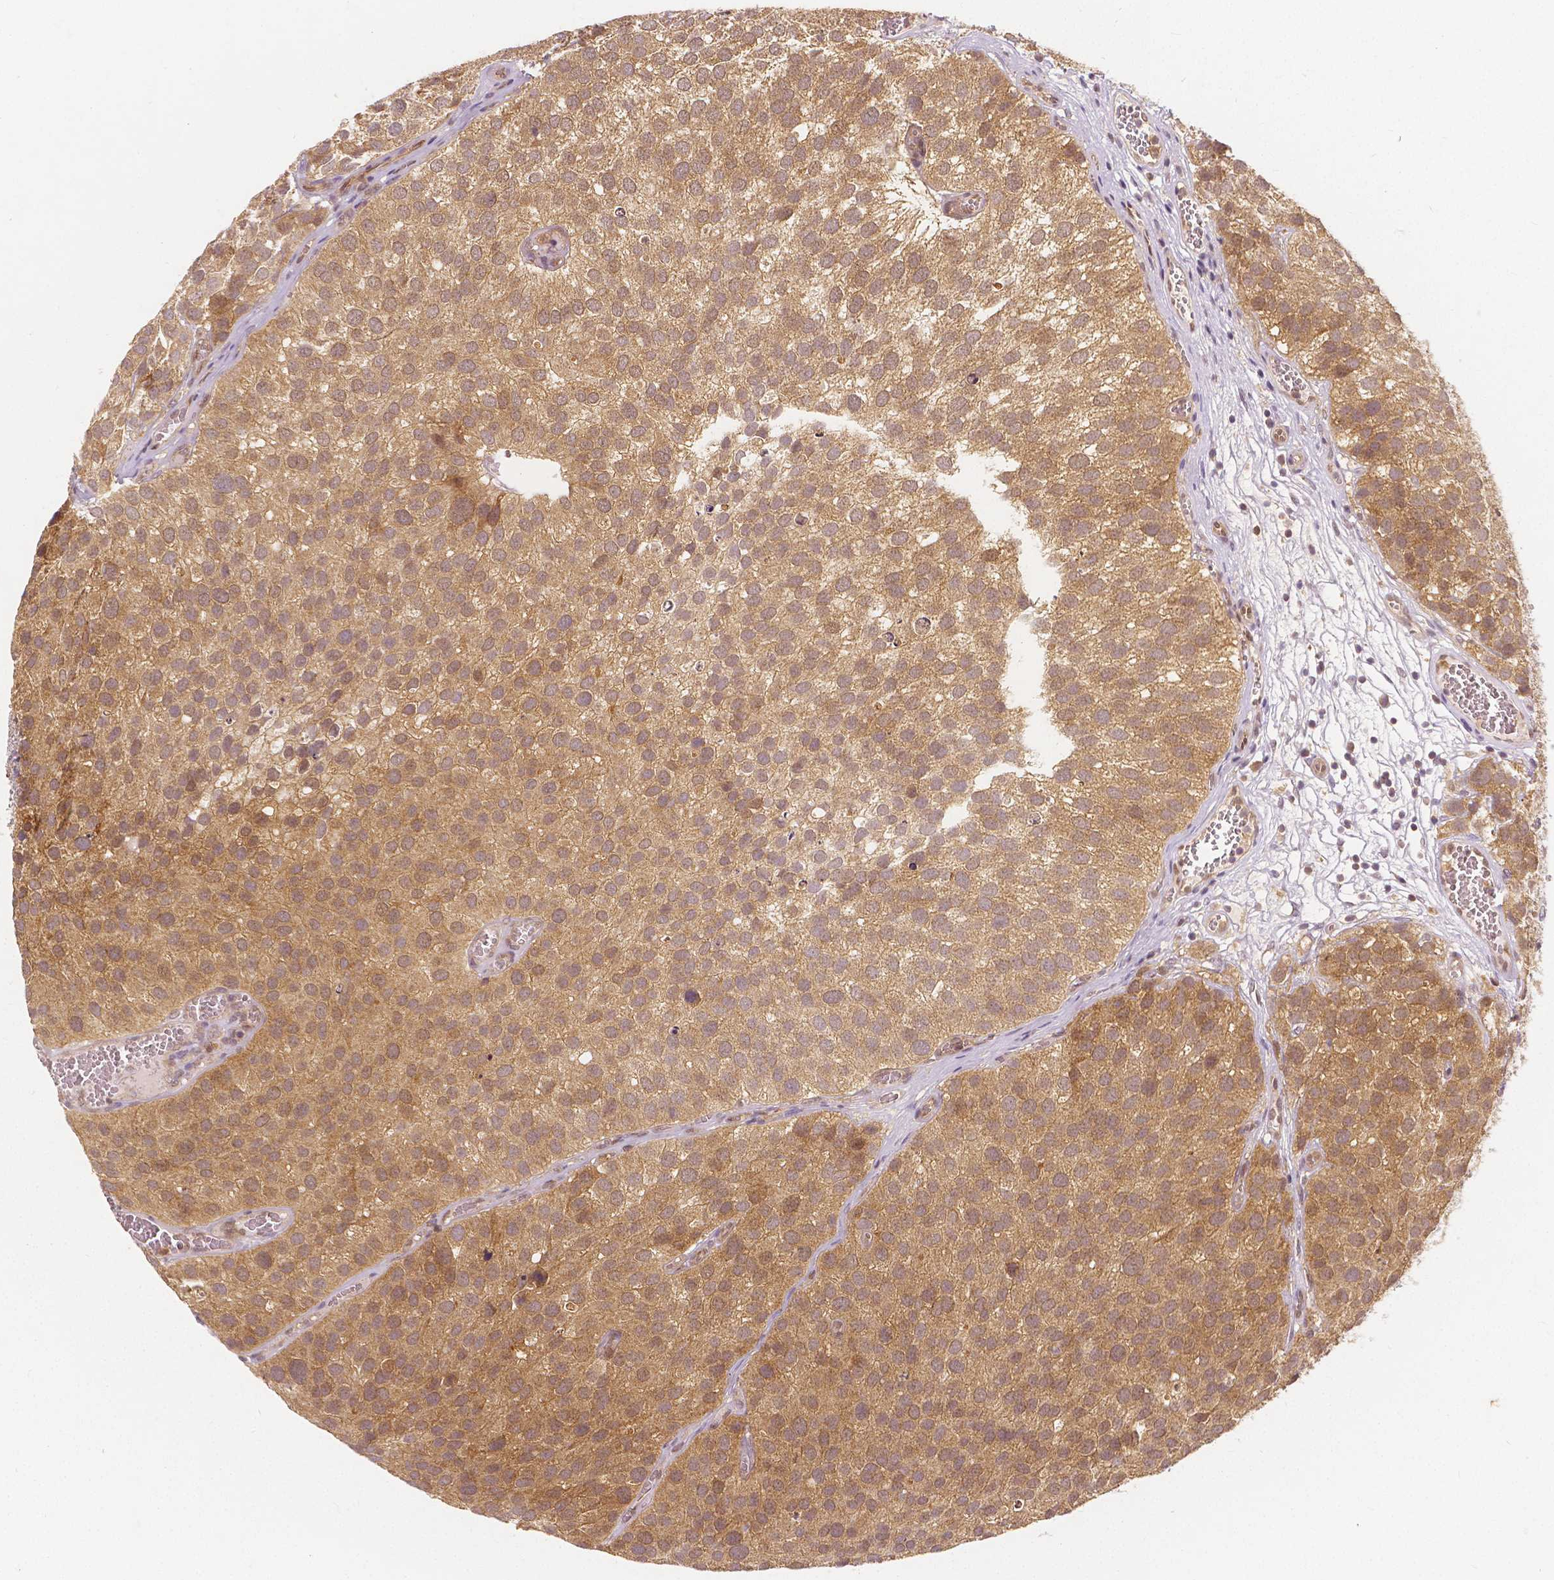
{"staining": {"intensity": "moderate", "quantity": ">75%", "location": "cytoplasmic/membranous"}, "tissue": "urothelial cancer", "cell_type": "Tumor cells", "image_type": "cancer", "snomed": [{"axis": "morphology", "description": "Urothelial carcinoma, Low grade"}, {"axis": "topography", "description": "Urinary bladder"}], "caption": "Brown immunohistochemical staining in low-grade urothelial carcinoma demonstrates moderate cytoplasmic/membranous staining in approximately >75% of tumor cells.", "gene": "NAPRT", "patient": {"sex": "female", "age": 69}}